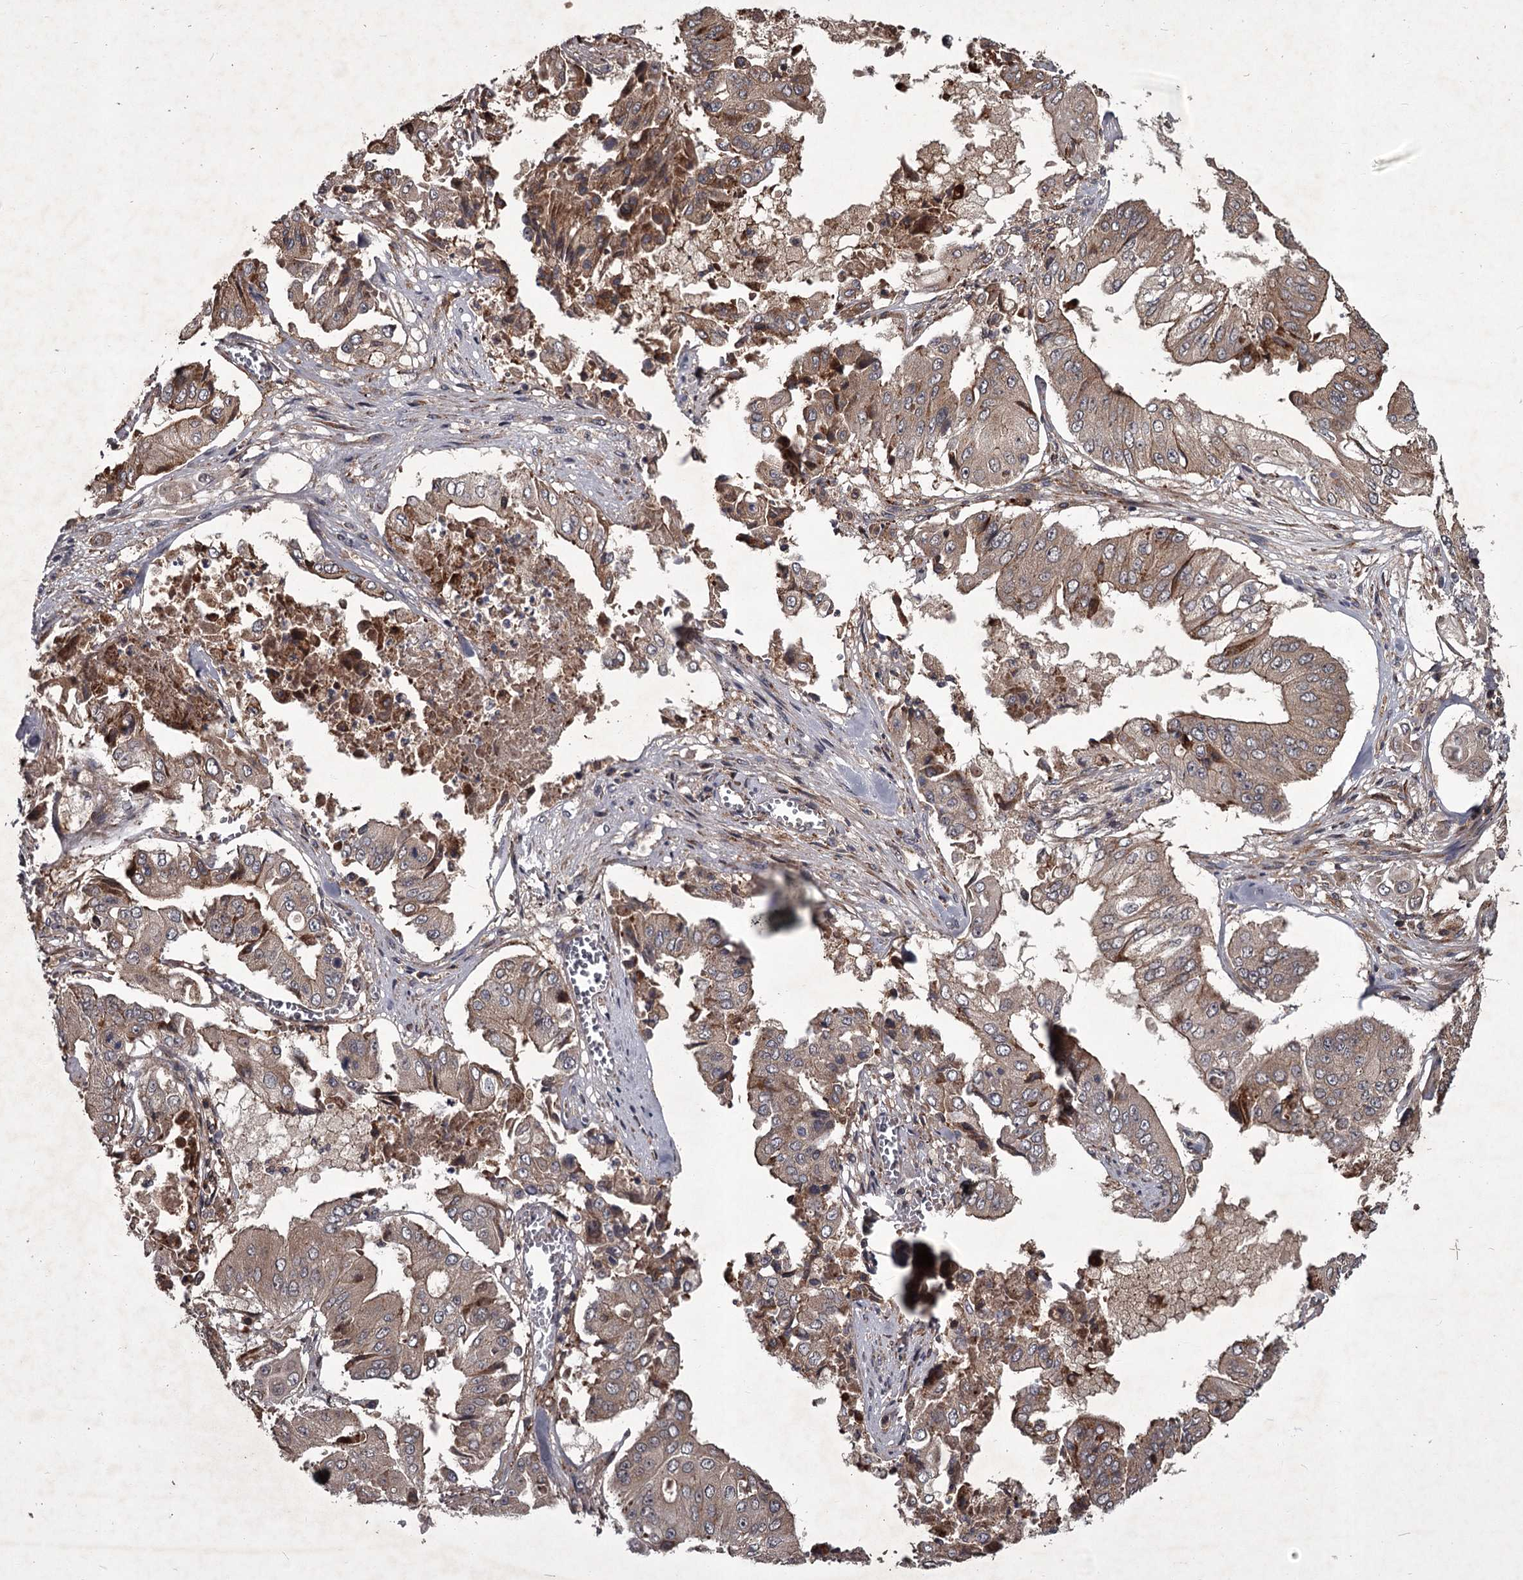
{"staining": {"intensity": "moderate", "quantity": ">75%", "location": "cytoplasmic/membranous"}, "tissue": "pancreatic cancer", "cell_type": "Tumor cells", "image_type": "cancer", "snomed": [{"axis": "morphology", "description": "Adenocarcinoma, NOS"}, {"axis": "topography", "description": "Pancreas"}], "caption": "Immunohistochemistry staining of pancreatic adenocarcinoma, which exhibits medium levels of moderate cytoplasmic/membranous positivity in about >75% of tumor cells indicating moderate cytoplasmic/membranous protein positivity. The staining was performed using DAB (brown) for protein detection and nuclei were counterstained in hematoxylin (blue).", "gene": "UNC93B1", "patient": {"sex": "female", "age": 77}}